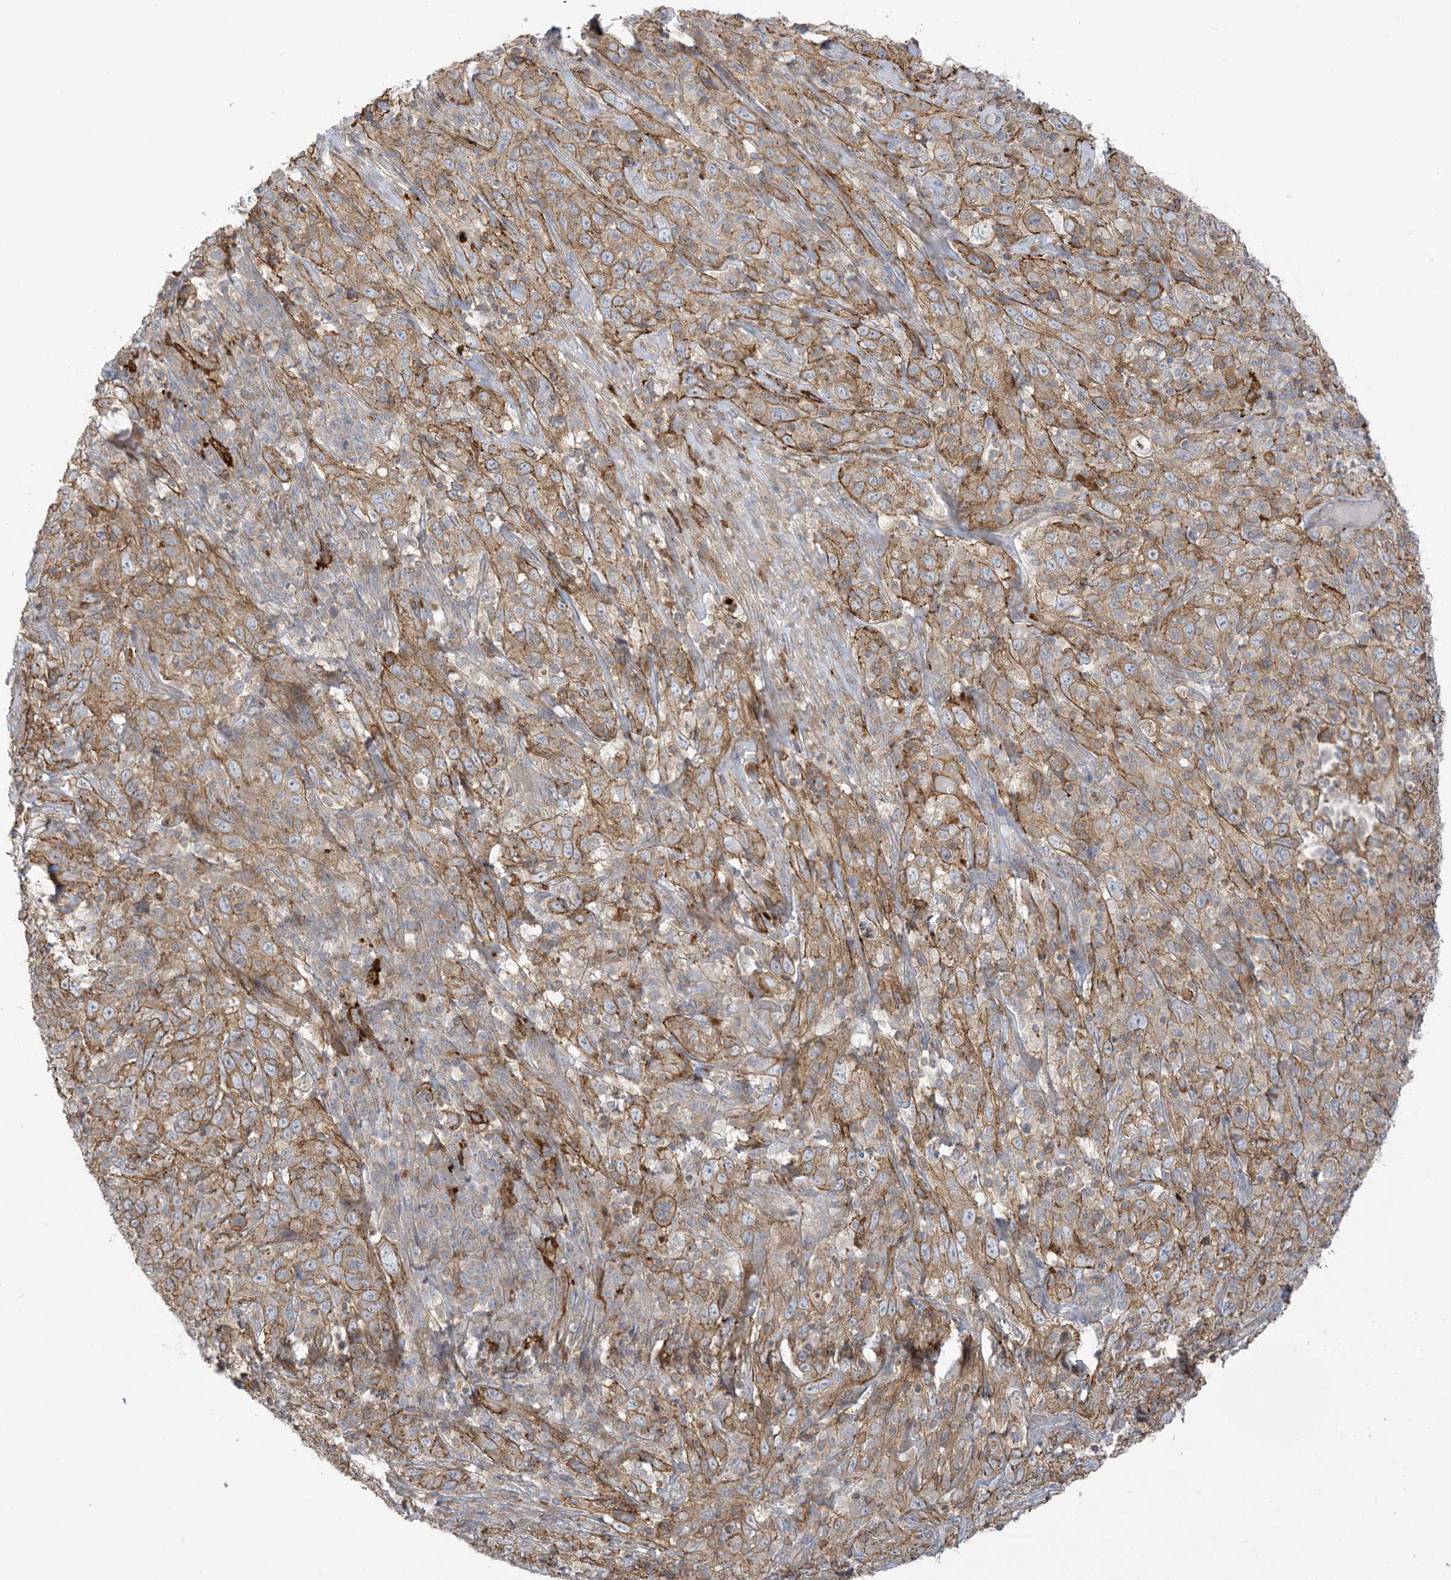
{"staining": {"intensity": "moderate", "quantity": ">75%", "location": "cytoplasmic/membranous"}, "tissue": "cervical cancer", "cell_type": "Tumor cells", "image_type": "cancer", "snomed": [{"axis": "morphology", "description": "Squamous cell carcinoma, NOS"}, {"axis": "topography", "description": "Cervix"}], "caption": "Cervical cancer (squamous cell carcinoma) stained for a protein shows moderate cytoplasmic/membranous positivity in tumor cells.", "gene": "ICMT", "patient": {"sex": "female", "age": 46}}